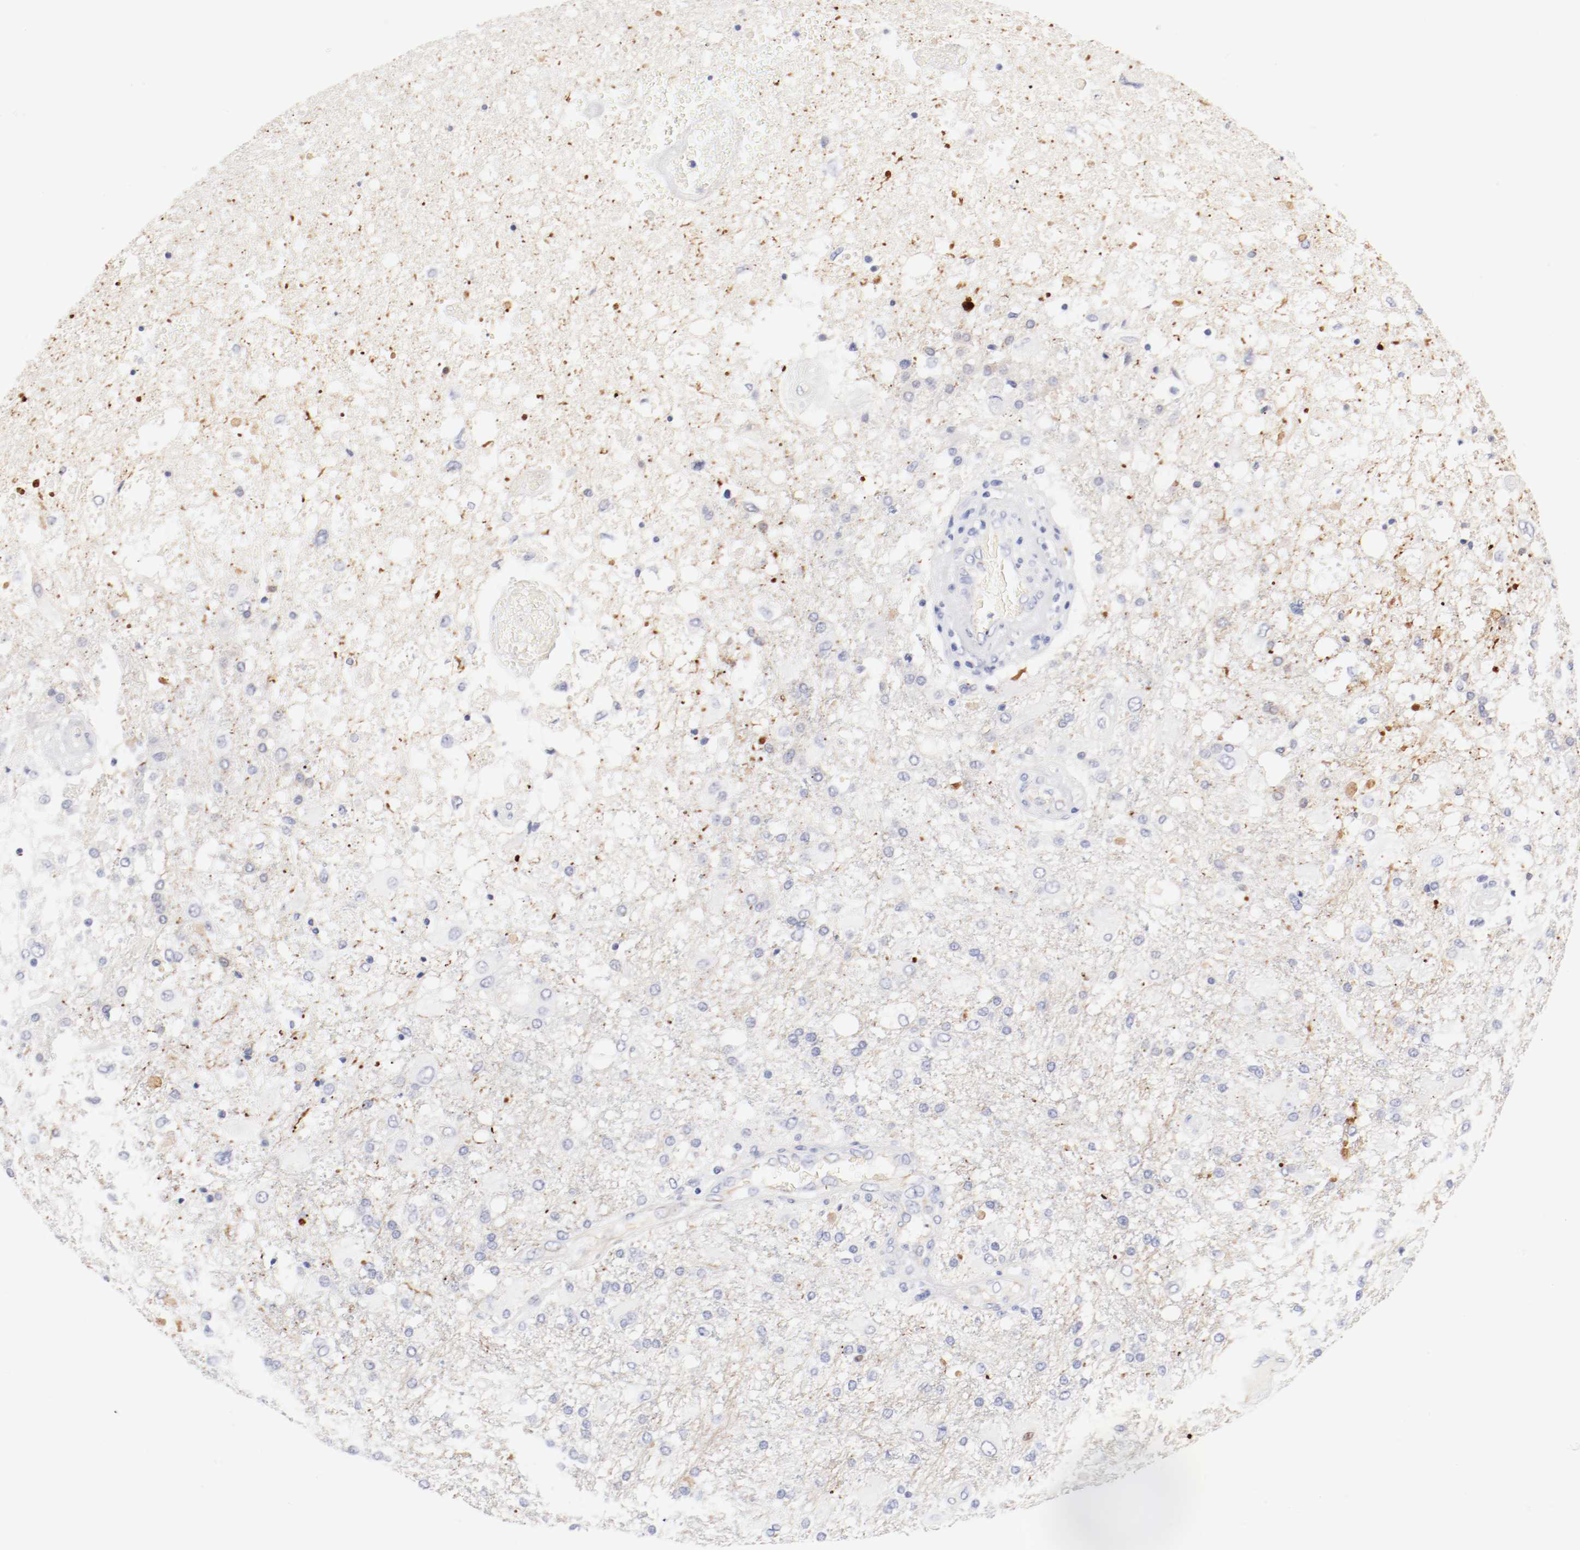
{"staining": {"intensity": "negative", "quantity": "none", "location": "none"}, "tissue": "glioma", "cell_type": "Tumor cells", "image_type": "cancer", "snomed": [{"axis": "morphology", "description": "Glioma, malignant, High grade"}, {"axis": "topography", "description": "Cerebral cortex"}], "caption": "This micrograph is of malignant glioma (high-grade) stained with immunohistochemistry (IHC) to label a protein in brown with the nuclei are counter-stained blue. There is no staining in tumor cells.", "gene": "HOMER1", "patient": {"sex": "male", "age": 79}}